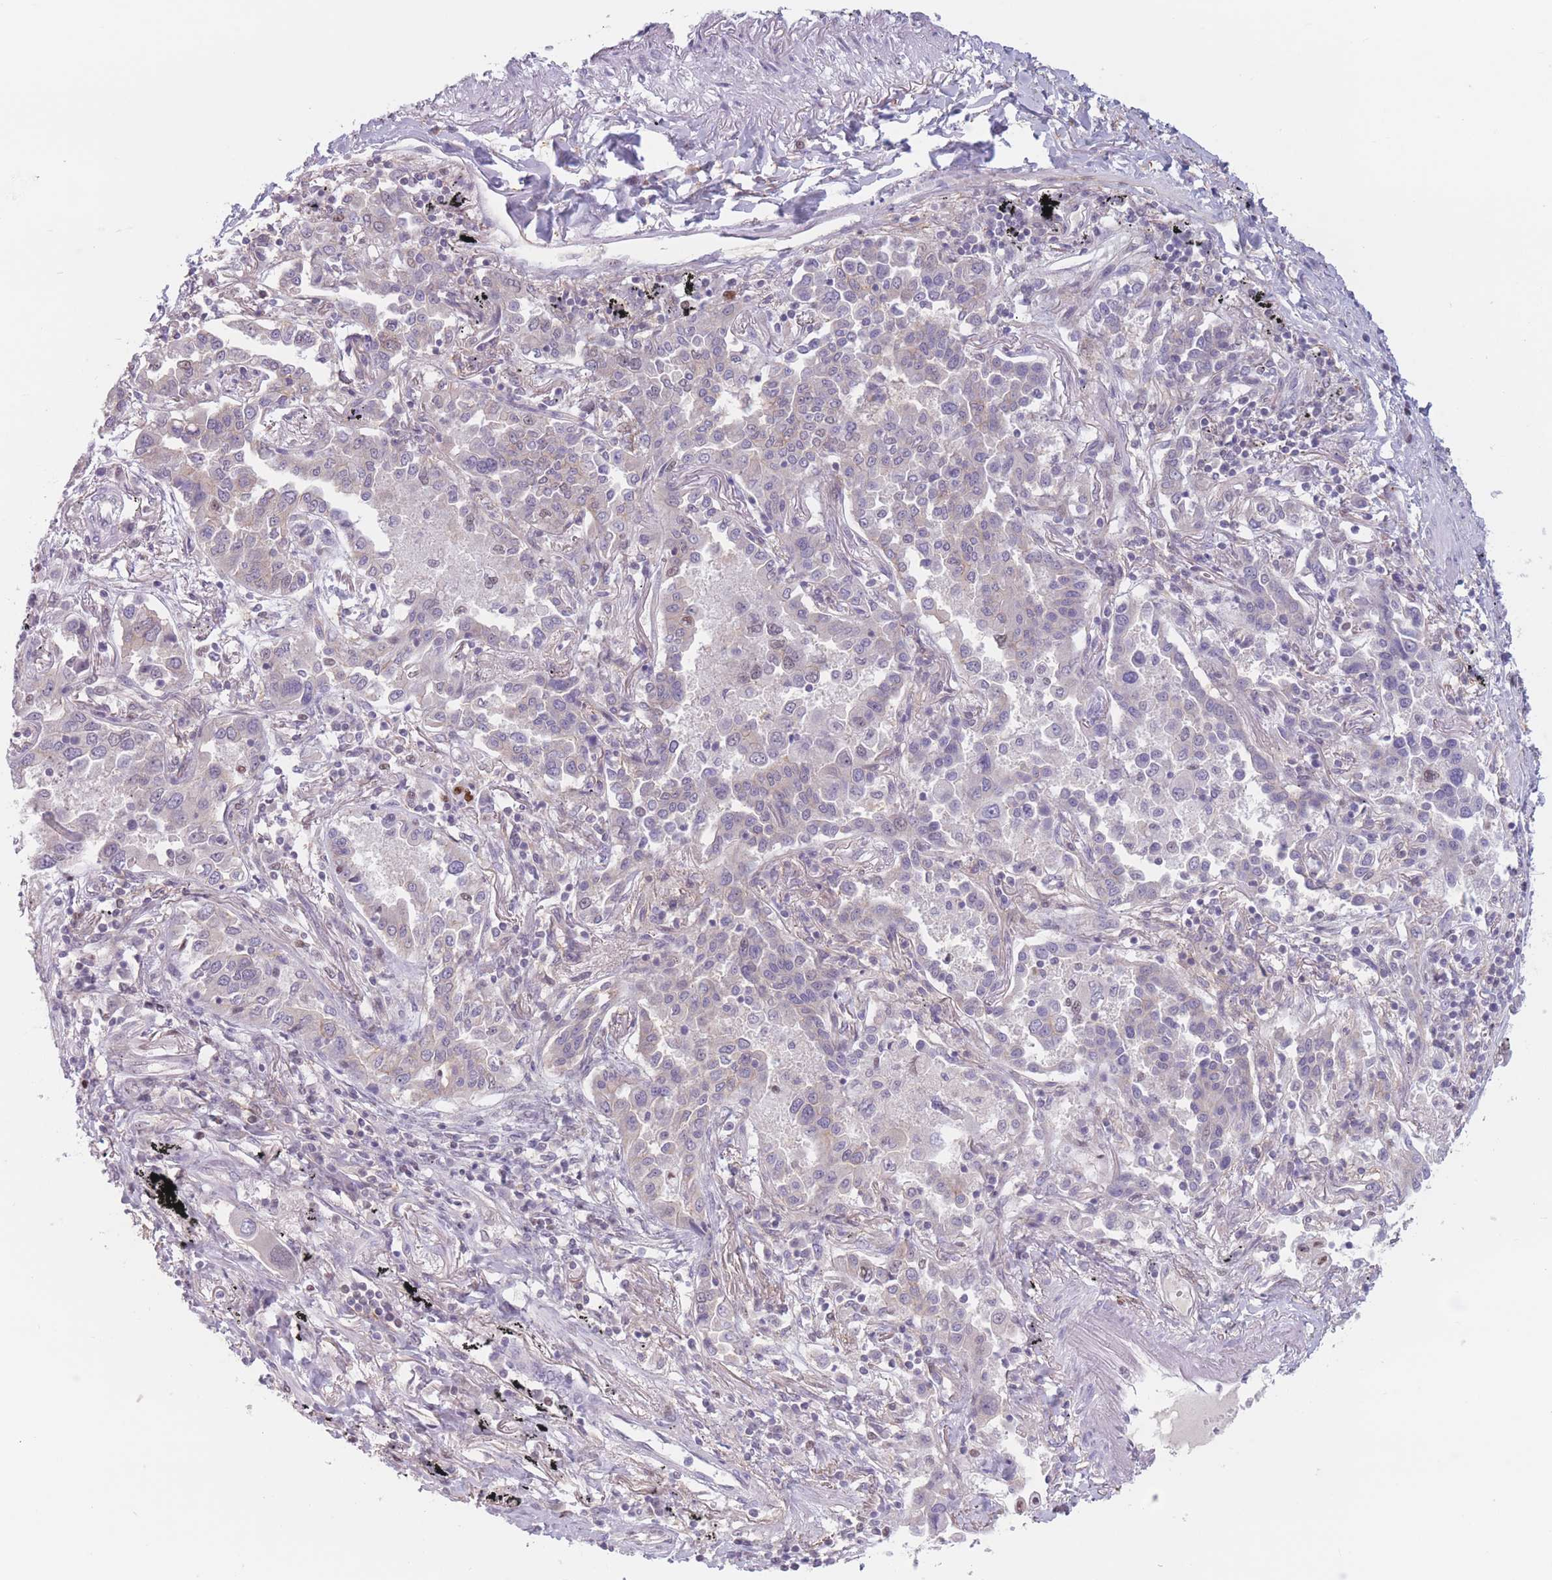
{"staining": {"intensity": "negative", "quantity": "none", "location": "none"}, "tissue": "lung cancer", "cell_type": "Tumor cells", "image_type": "cancer", "snomed": [{"axis": "morphology", "description": "Adenocarcinoma, NOS"}, {"axis": "topography", "description": "Lung"}], "caption": "Immunohistochemical staining of human adenocarcinoma (lung) shows no significant expression in tumor cells.", "gene": "ZNF439", "patient": {"sex": "male", "age": 67}}